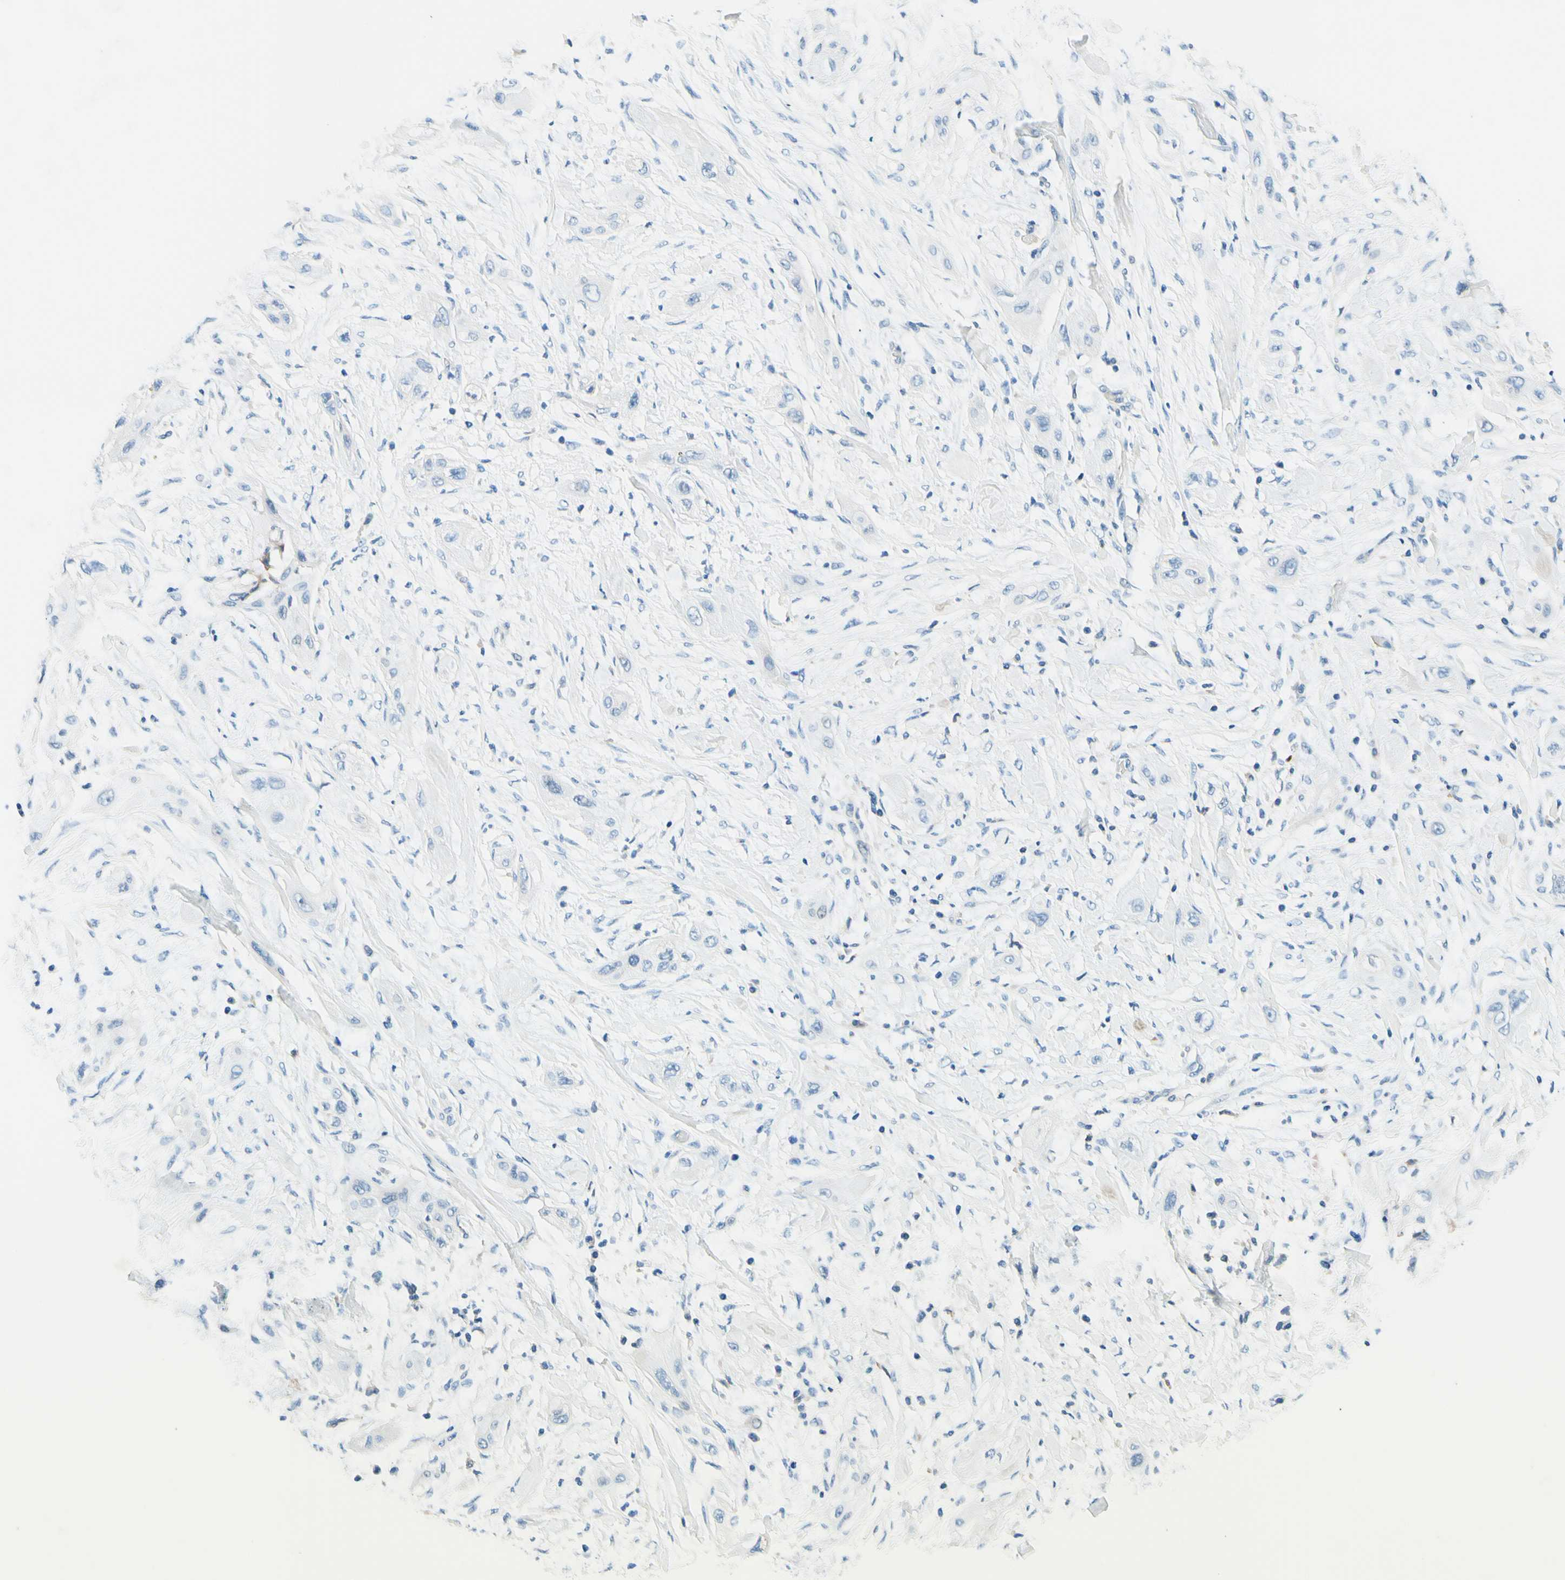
{"staining": {"intensity": "negative", "quantity": "none", "location": "none"}, "tissue": "lung cancer", "cell_type": "Tumor cells", "image_type": "cancer", "snomed": [{"axis": "morphology", "description": "Squamous cell carcinoma, NOS"}, {"axis": "topography", "description": "Lung"}], "caption": "The image shows no significant expression in tumor cells of lung cancer. Brightfield microscopy of IHC stained with DAB (brown) and hematoxylin (blue), captured at high magnification.", "gene": "SIGLEC9", "patient": {"sex": "female", "age": 47}}